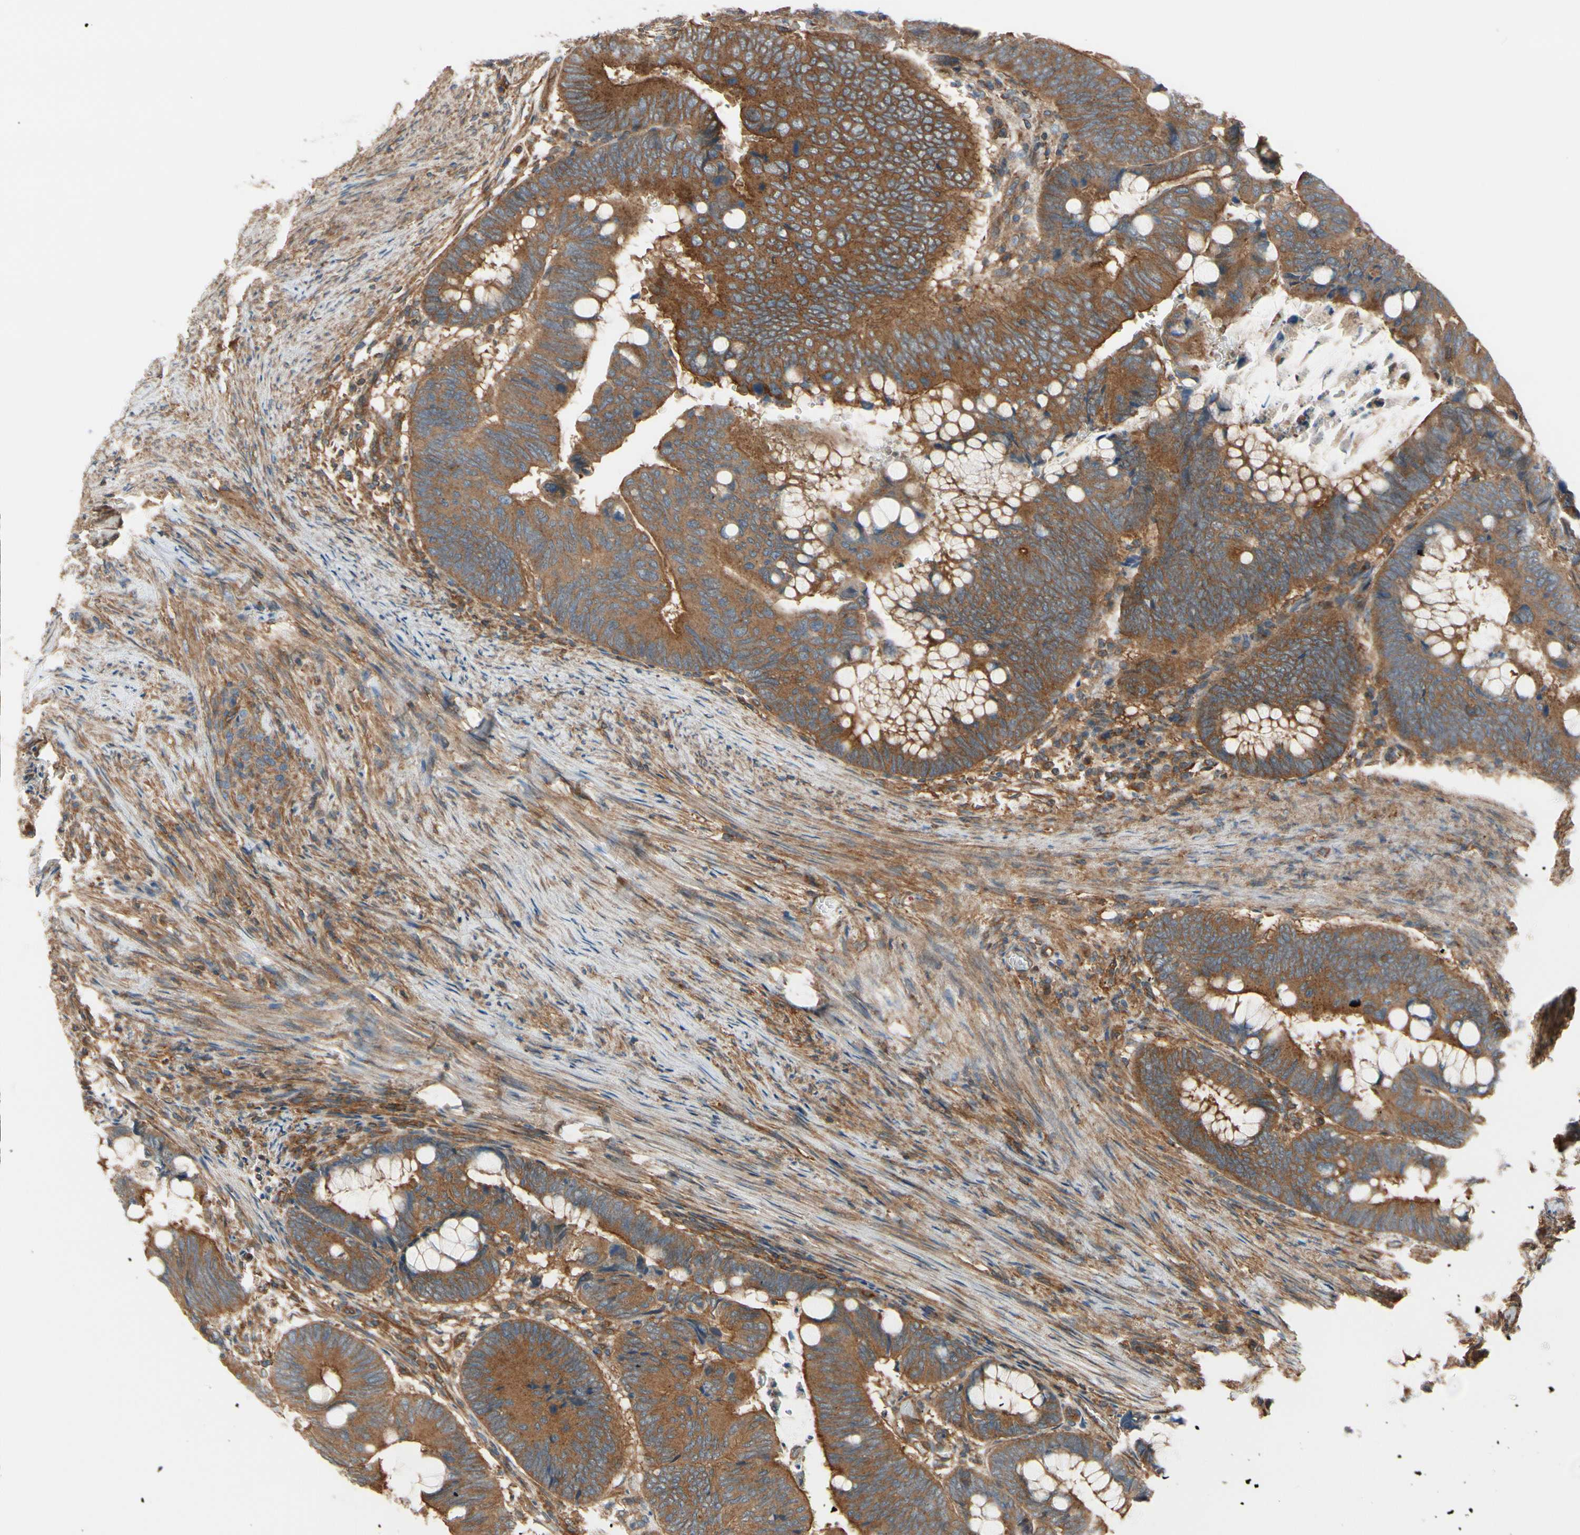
{"staining": {"intensity": "moderate", "quantity": ">75%", "location": "cytoplasmic/membranous"}, "tissue": "colorectal cancer", "cell_type": "Tumor cells", "image_type": "cancer", "snomed": [{"axis": "morphology", "description": "Normal tissue, NOS"}, {"axis": "morphology", "description": "Adenocarcinoma, NOS"}, {"axis": "topography", "description": "Rectum"}, {"axis": "topography", "description": "Peripheral nerve tissue"}], "caption": "High-power microscopy captured an immunohistochemistry (IHC) micrograph of colorectal cancer, revealing moderate cytoplasmic/membranous staining in approximately >75% of tumor cells. (Brightfield microscopy of DAB IHC at high magnification).", "gene": "EPS15", "patient": {"sex": "male", "age": 92}}